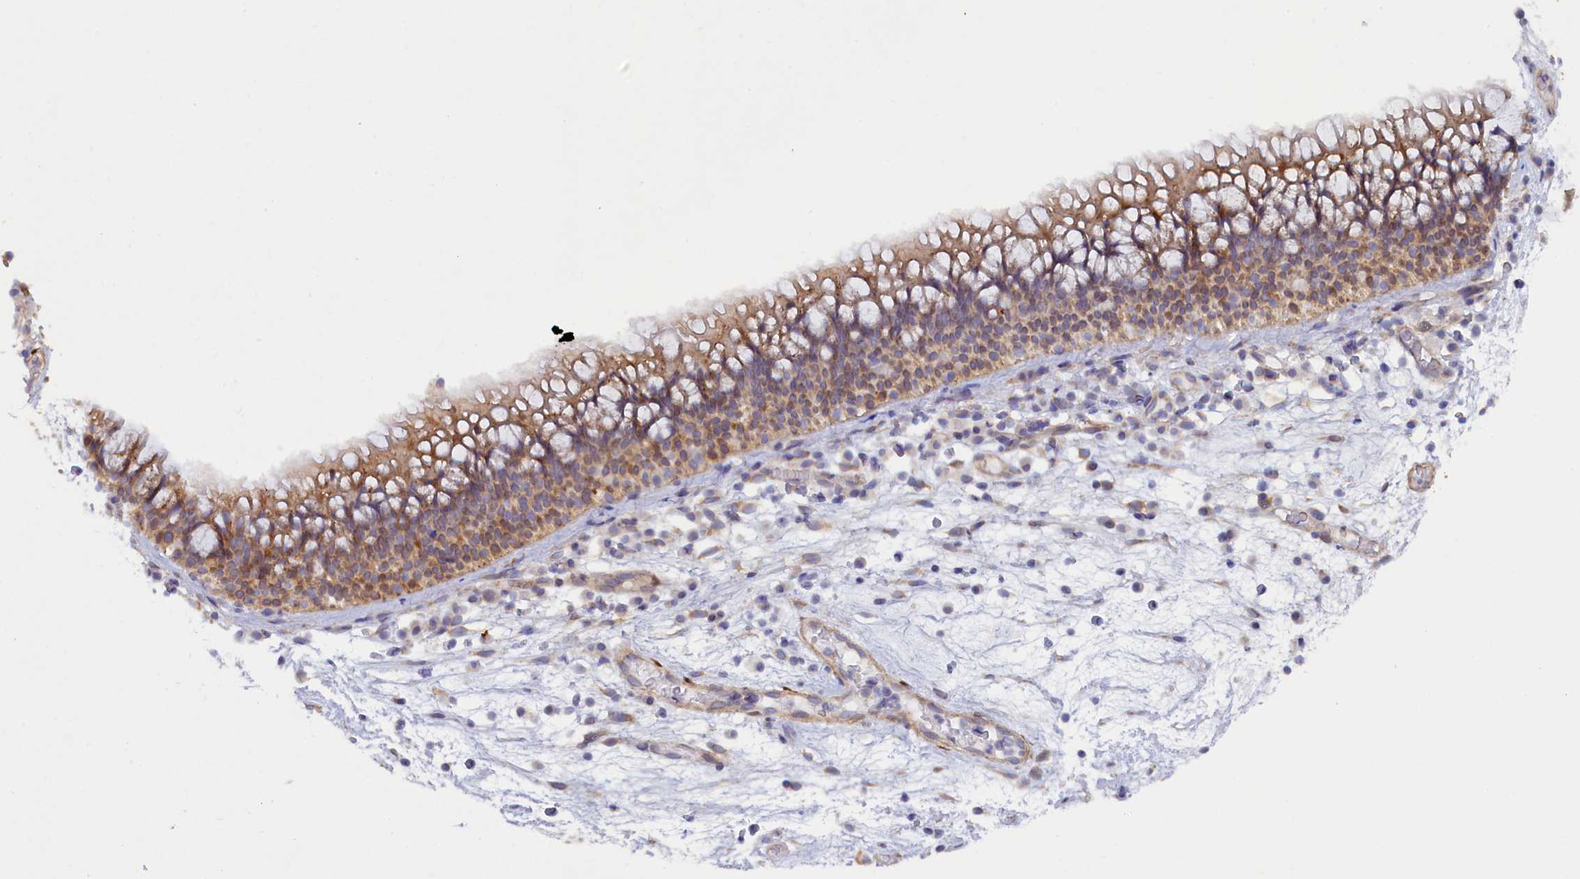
{"staining": {"intensity": "moderate", "quantity": ">75%", "location": "cytoplasmic/membranous"}, "tissue": "nasopharynx", "cell_type": "Respiratory epithelial cells", "image_type": "normal", "snomed": [{"axis": "morphology", "description": "Normal tissue, NOS"}, {"axis": "morphology", "description": "Inflammation, NOS"}, {"axis": "morphology", "description": "Malignant melanoma, Metastatic site"}, {"axis": "topography", "description": "Nasopharynx"}], "caption": "Nasopharynx stained with a brown dye reveals moderate cytoplasmic/membranous positive staining in approximately >75% of respiratory epithelial cells.", "gene": "POGLUT3", "patient": {"sex": "male", "age": 70}}